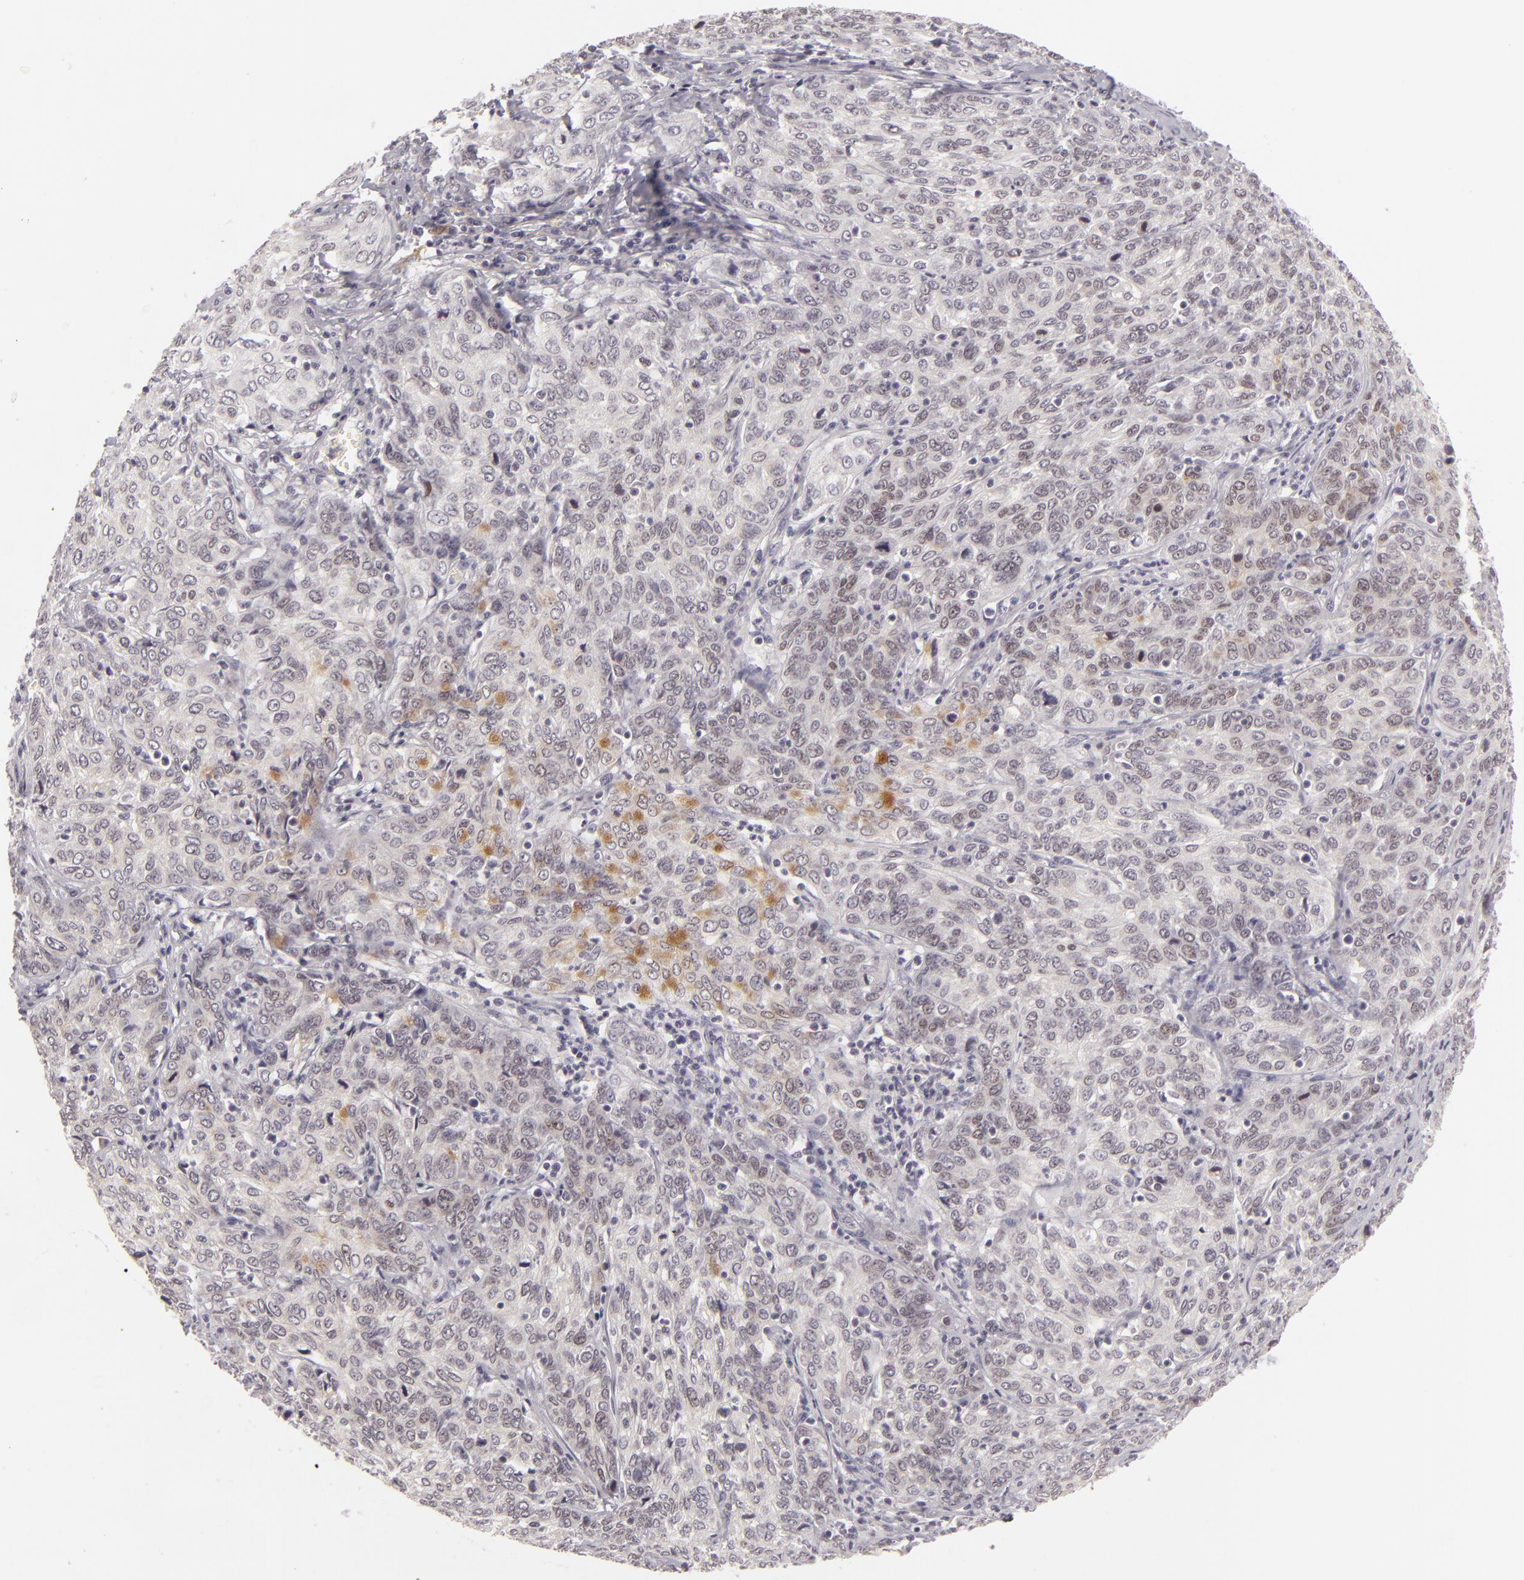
{"staining": {"intensity": "weak", "quantity": "<25%", "location": "cytoplasmic/membranous"}, "tissue": "cervical cancer", "cell_type": "Tumor cells", "image_type": "cancer", "snomed": [{"axis": "morphology", "description": "Squamous cell carcinoma, NOS"}, {"axis": "topography", "description": "Cervix"}], "caption": "Squamous cell carcinoma (cervical) was stained to show a protein in brown. There is no significant expression in tumor cells. (DAB immunohistochemistry (IHC) with hematoxylin counter stain).", "gene": "SIX1", "patient": {"sex": "female", "age": 38}}